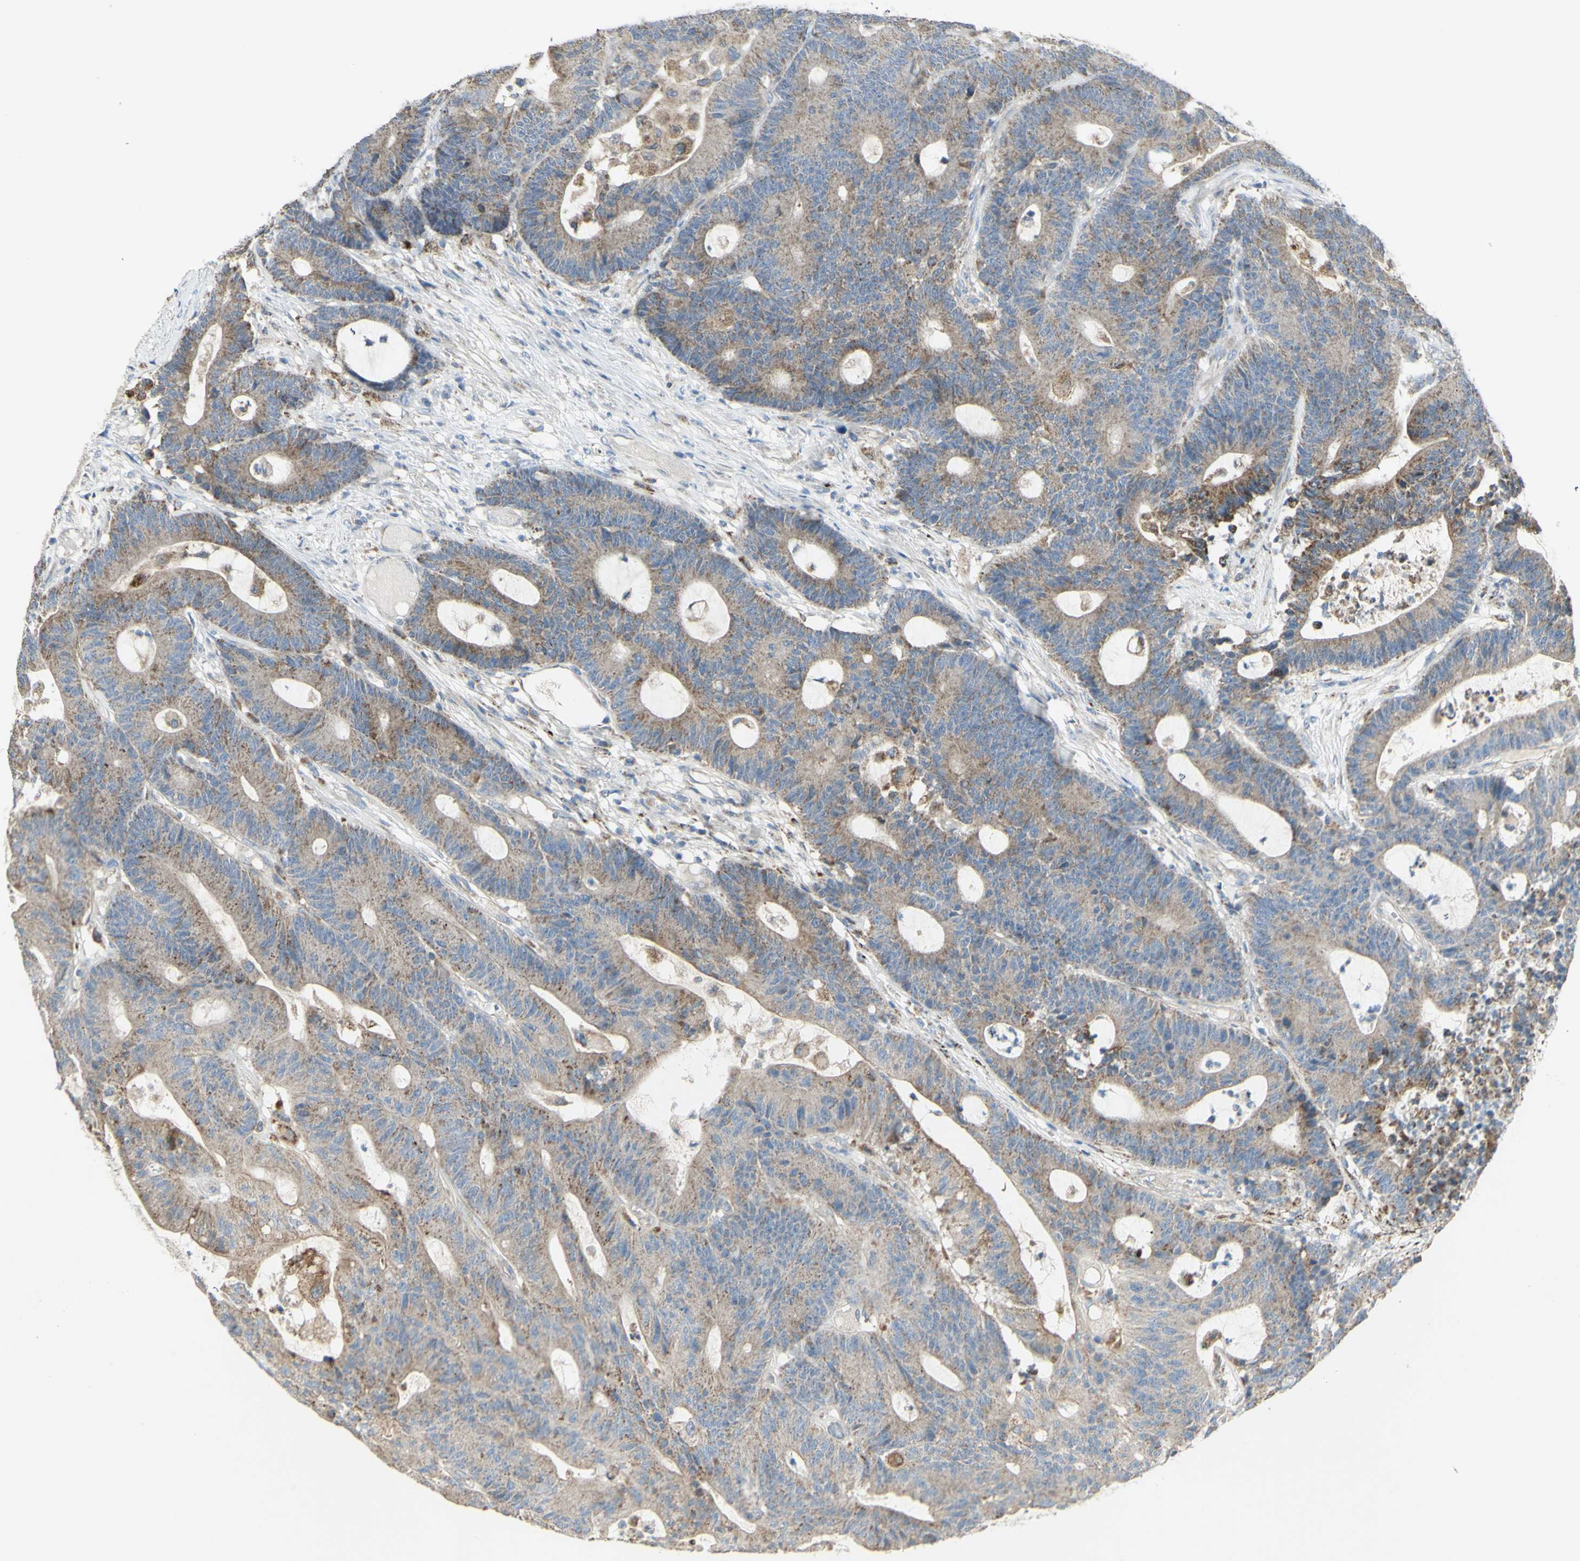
{"staining": {"intensity": "weak", "quantity": "25%-75%", "location": "cytoplasmic/membranous"}, "tissue": "colorectal cancer", "cell_type": "Tumor cells", "image_type": "cancer", "snomed": [{"axis": "morphology", "description": "Adenocarcinoma, NOS"}, {"axis": "topography", "description": "Colon"}], "caption": "Immunohistochemical staining of colorectal cancer displays low levels of weak cytoplasmic/membranous expression in about 25%-75% of tumor cells.", "gene": "CNTNAP1", "patient": {"sex": "female", "age": 84}}